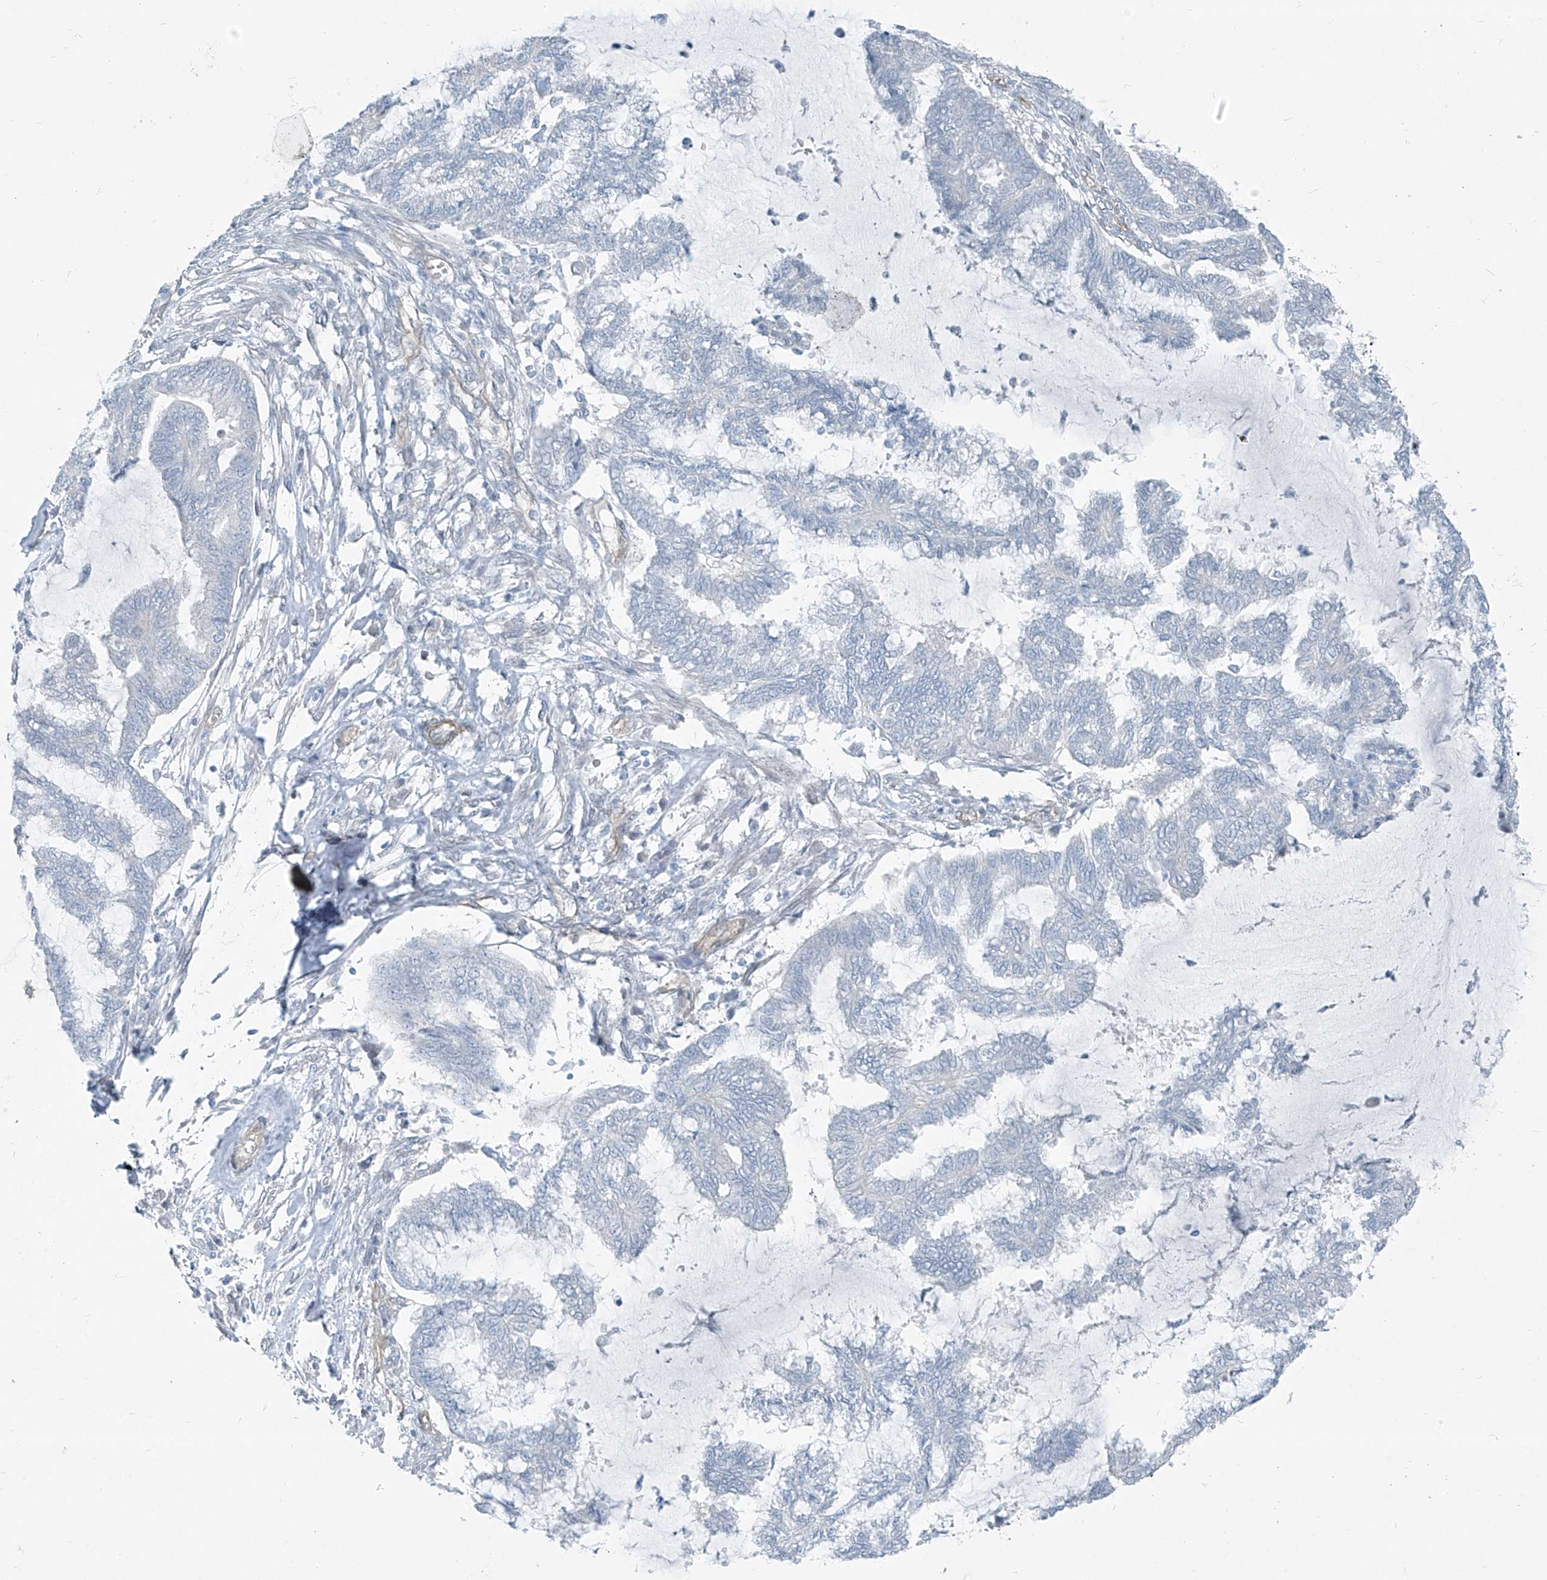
{"staining": {"intensity": "negative", "quantity": "none", "location": "none"}, "tissue": "endometrial cancer", "cell_type": "Tumor cells", "image_type": "cancer", "snomed": [{"axis": "morphology", "description": "Adenocarcinoma, NOS"}, {"axis": "topography", "description": "Endometrium"}], "caption": "The photomicrograph shows no staining of tumor cells in endometrial cancer (adenocarcinoma).", "gene": "TNS2", "patient": {"sex": "female", "age": 86}}